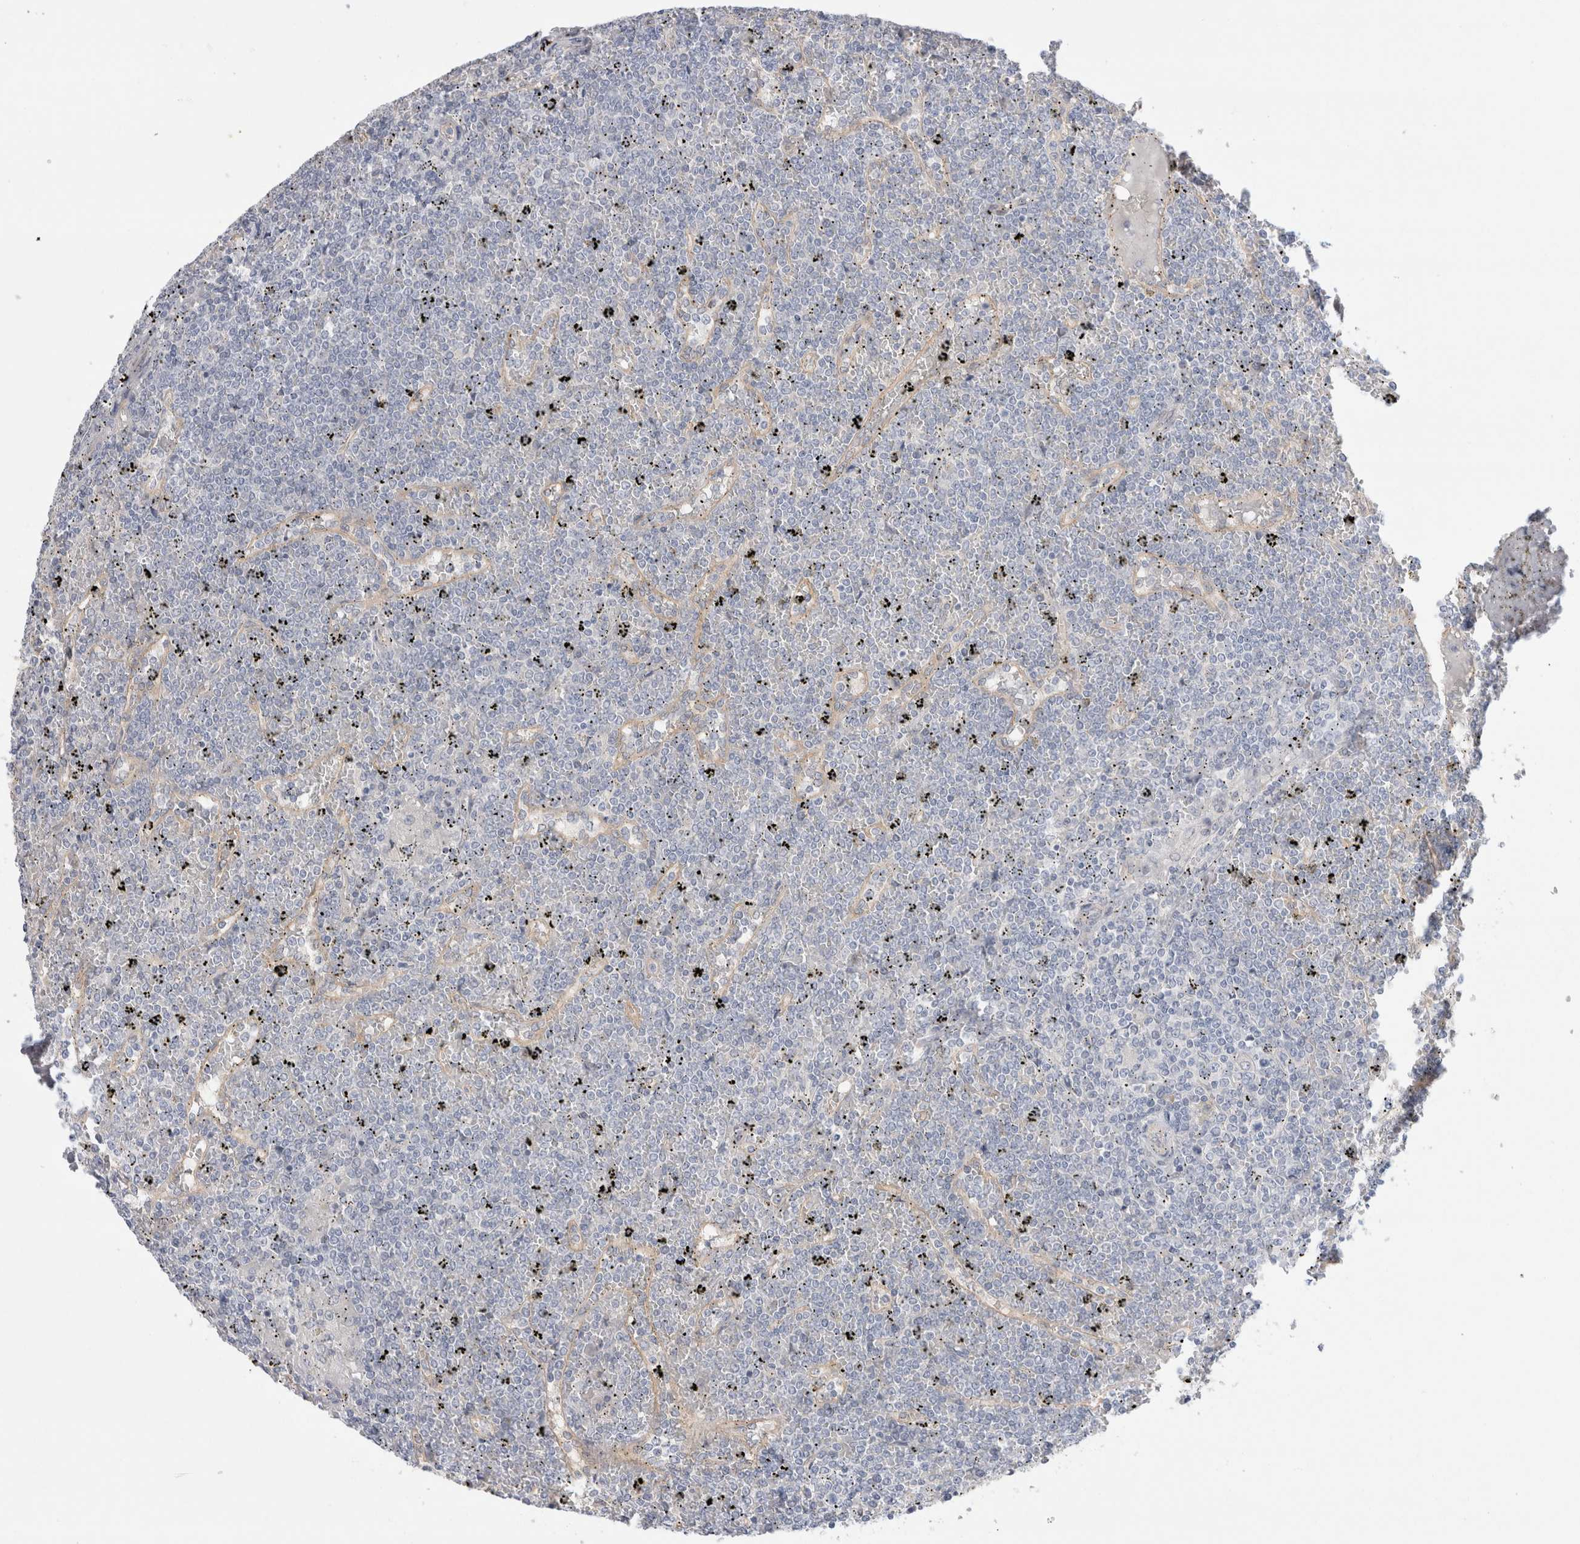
{"staining": {"intensity": "negative", "quantity": "none", "location": "none"}, "tissue": "lymphoma", "cell_type": "Tumor cells", "image_type": "cancer", "snomed": [{"axis": "morphology", "description": "Malignant lymphoma, non-Hodgkin's type, Low grade"}, {"axis": "topography", "description": "Spleen"}], "caption": "Immunohistochemistry of malignant lymphoma, non-Hodgkin's type (low-grade) shows no expression in tumor cells.", "gene": "WIPF2", "patient": {"sex": "female", "age": 19}}